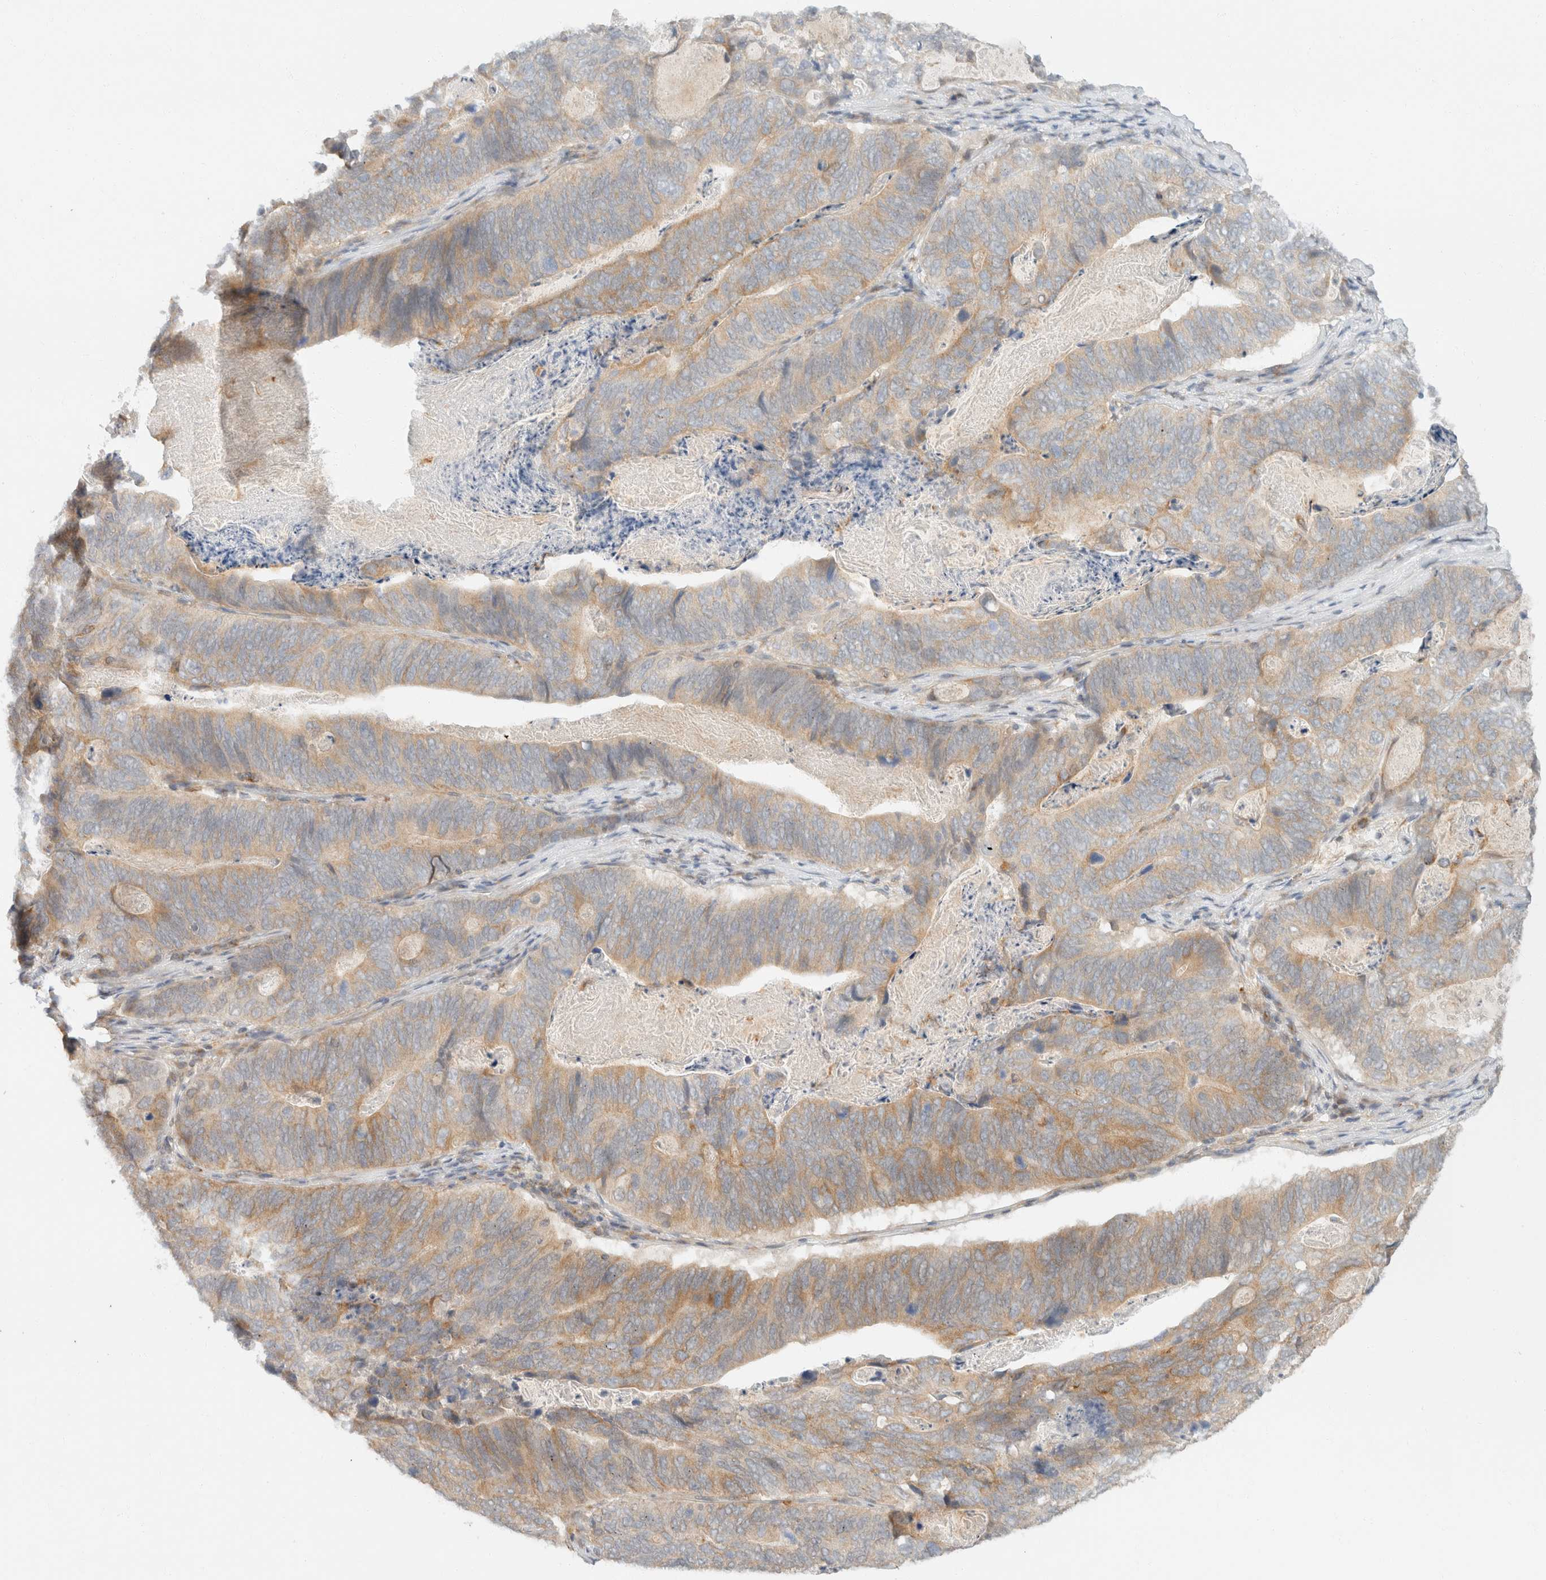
{"staining": {"intensity": "moderate", "quantity": ">75%", "location": "cytoplasmic/membranous"}, "tissue": "stomach cancer", "cell_type": "Tumor cells", "image_type": "cancer", "snomed": [{"axis": "morphology", "description": "Normal tissue, NOS"}, {"axis": "morphology", "description": "Adenocarcinoma, NOS"}, {"axis": "topography", "description": "Stomach"}], "caption": "A brown stain highlights moderate cytoplasmic/membranous expression of a protein in adenocarcinoma (stomach) tumor cells. (DAB = brown stain, brightfield microscopy at high magnification).", "gene": "TACC1", "patient": {"sex": "female", "age": 89}}